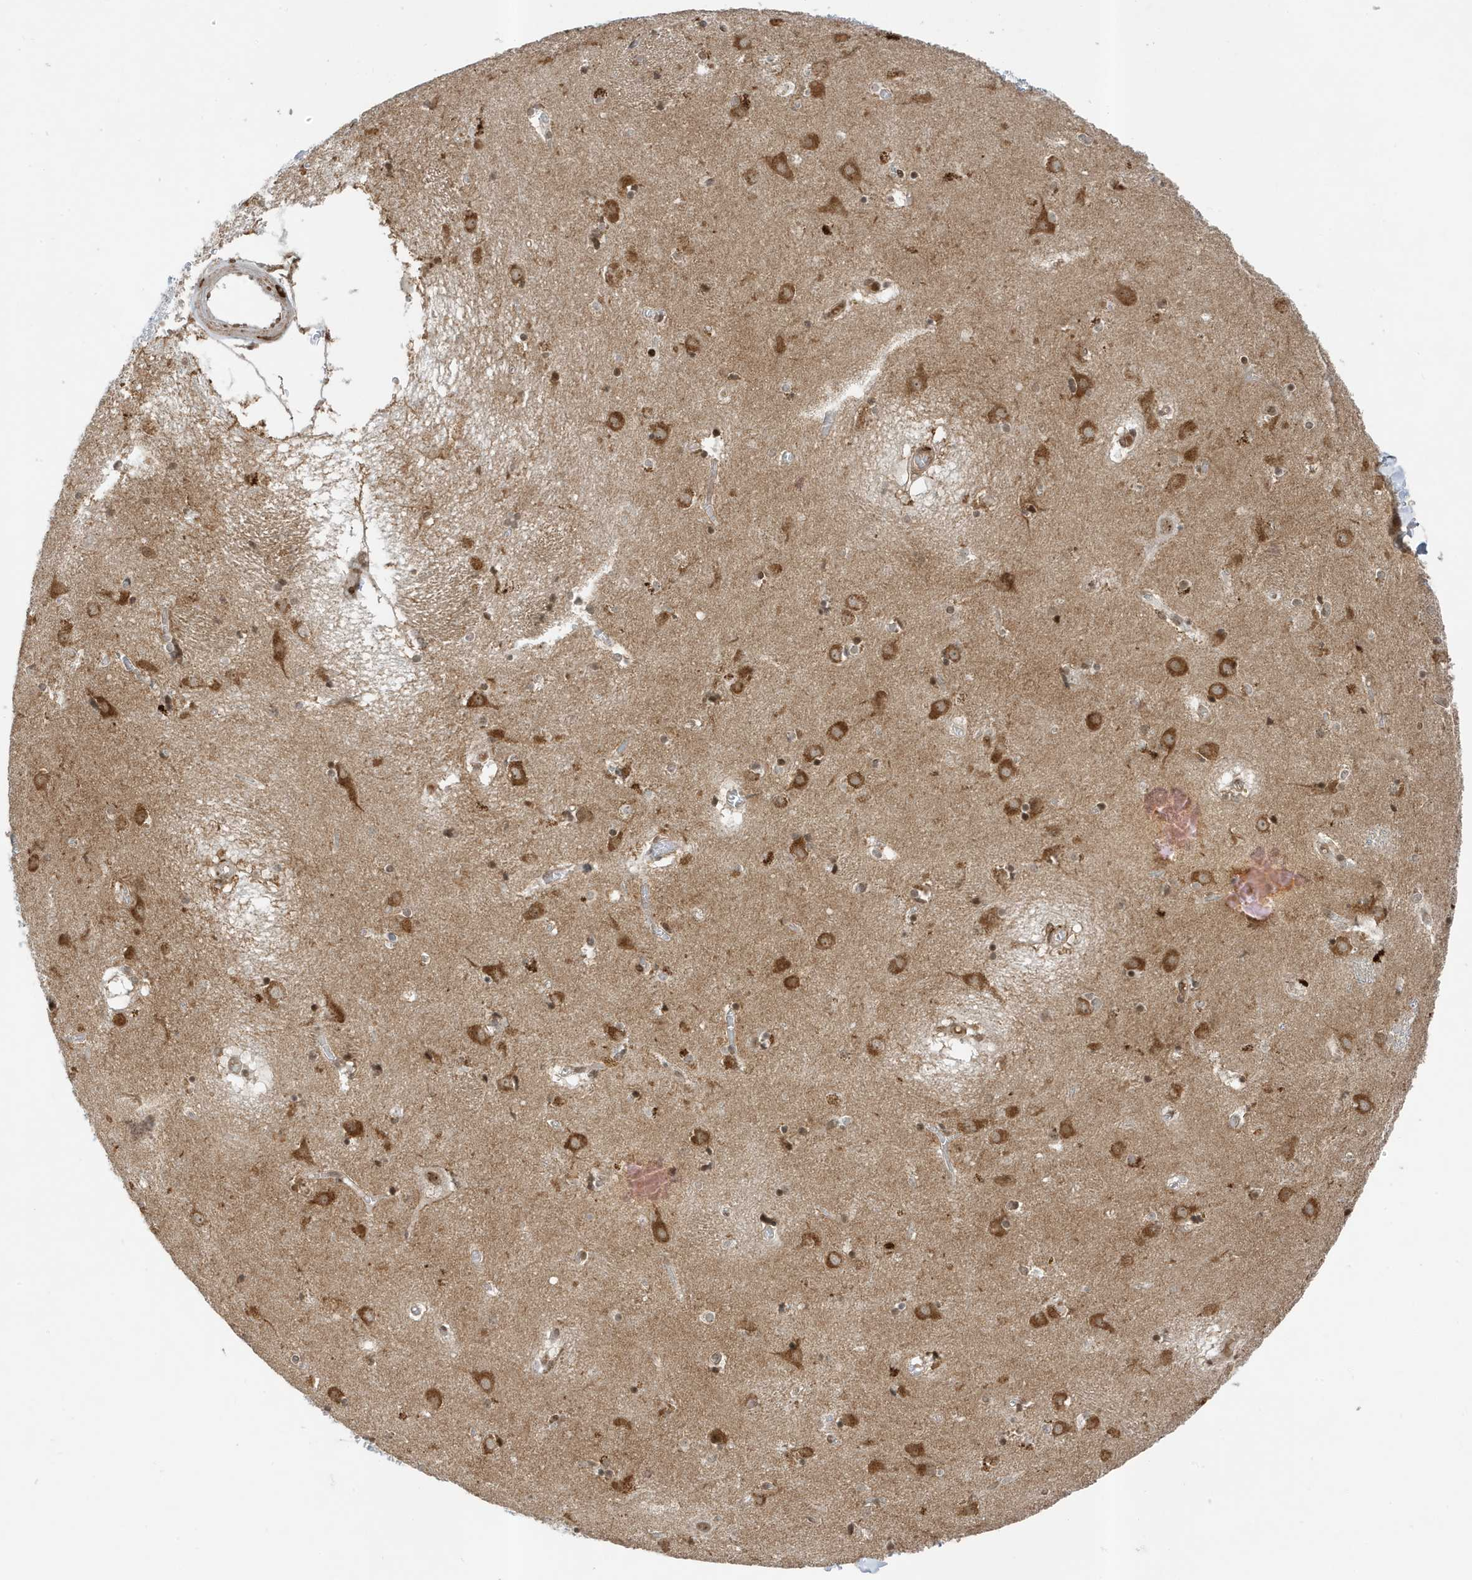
{"staining": {"intensity": "moderate", "quantity": "25%-75%", "location": "cytoplasmic/membranous,nuclear"}, "tissue": "caudate", "cell_type": "Glial cells", "image_type": "normal", "snomed": [{"axis": "morphology", "description": "Normal tissue, NOS"}, {"axis": "topography", "description": "Lateral ventricle wall"}], "caption": "Immunohistochemistry histopathology image of benign caudate: caudate stained using immunohistochemistry (IHC) displays medium levels of moderate protein expression localized specifically in the cytoplasmic/membranous,nuclear of glial cells, appearing as a cytoplasmic/membranous,nuclear brown color.", "gene": "MAST3", "patient": {"sex": "male", "age": 70}}